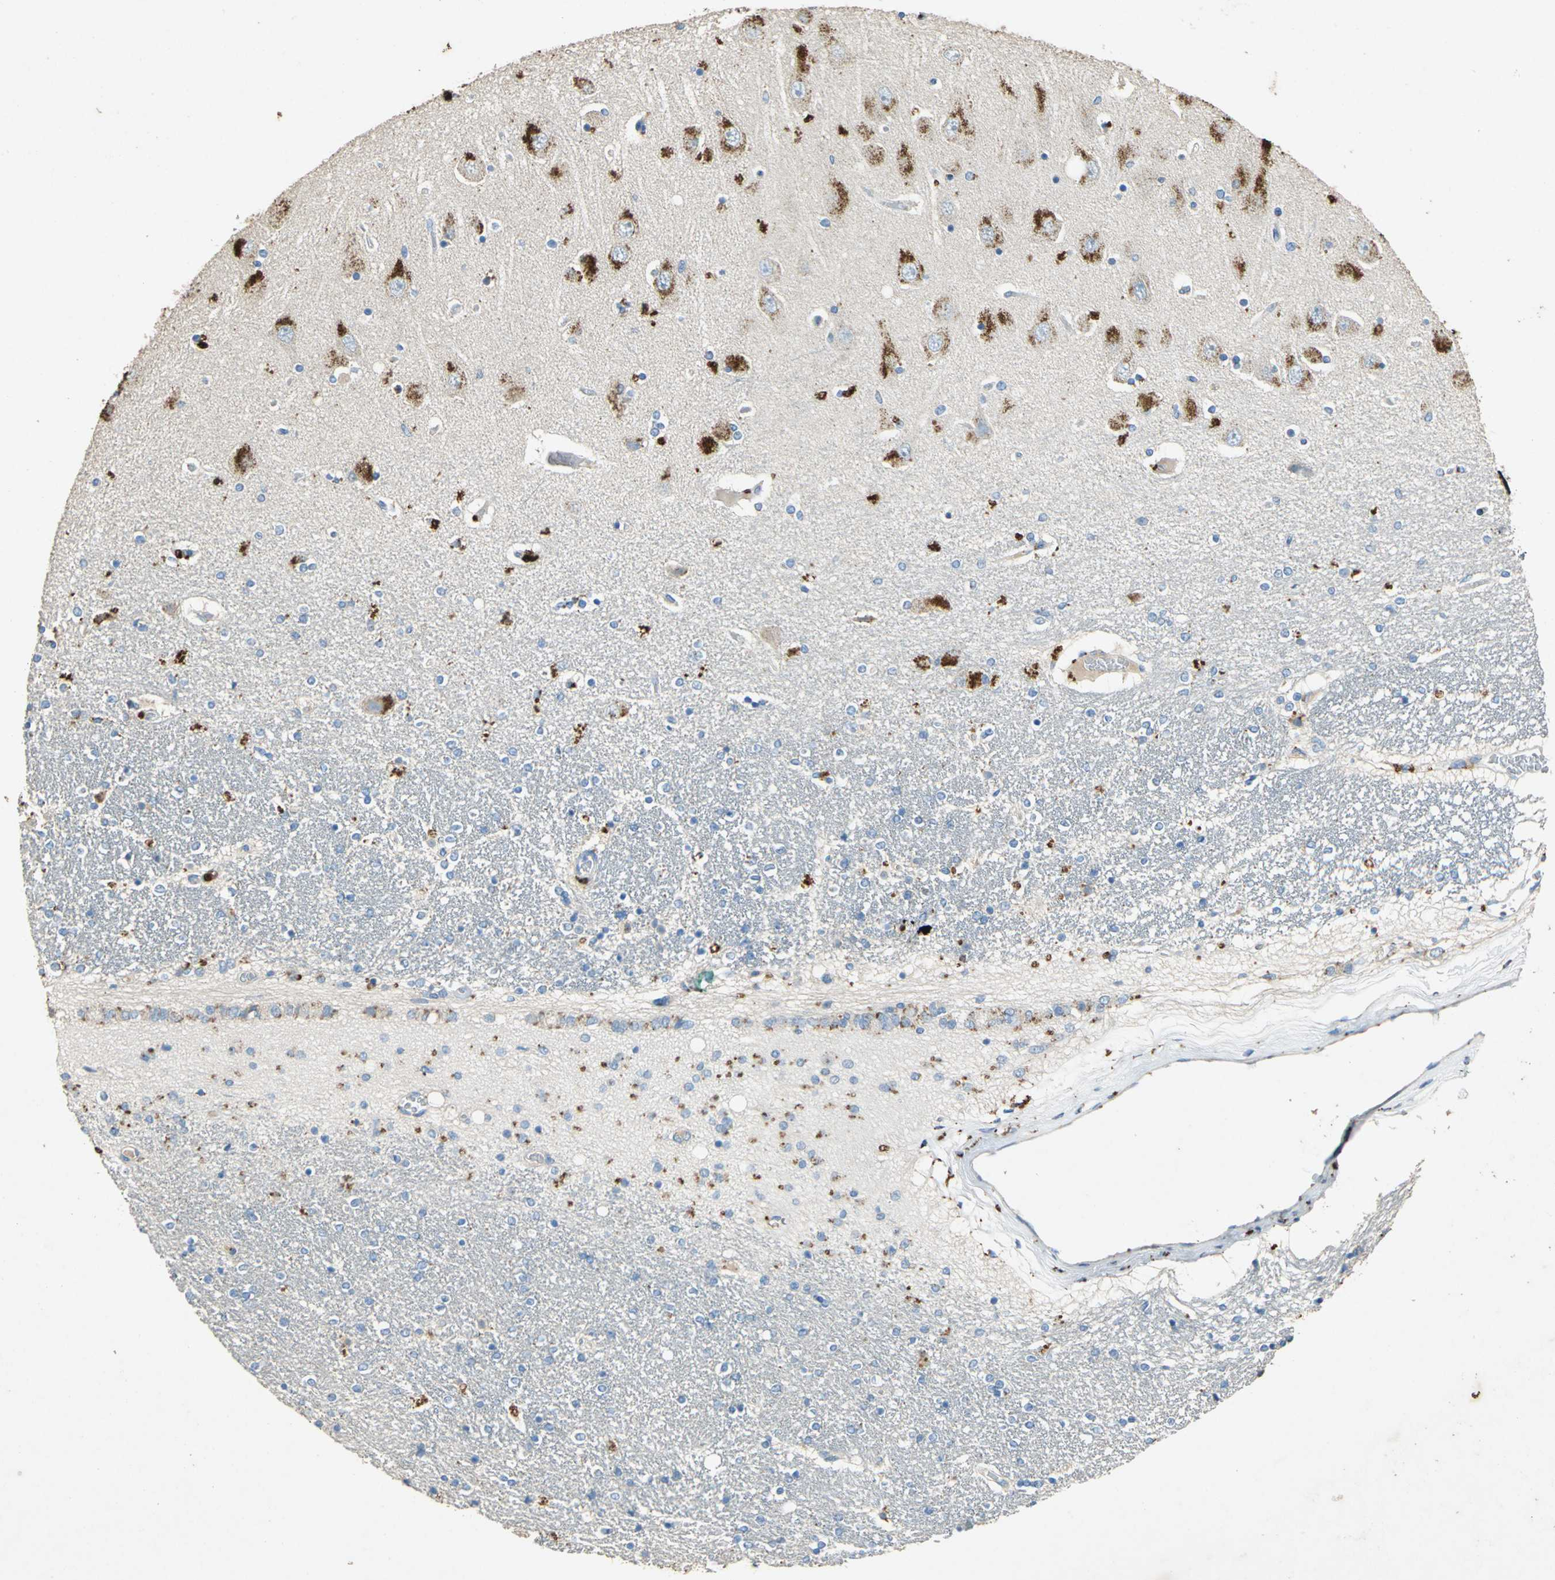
{"staining": {"intensity": "weak", "quantity": "25%-75%", "location": "cytoplasmic/membranous"}, "tissue": "hippocampus", "cell_type": "Glial cells", "image_type": "normal", "snomed": [{"axis": "morphology", "description": "Normal tissue, NOS"}, {"axis": "topography", "description": "Hippocampus"}], "caption": "IHC of benign hippocampus exhibits low levels of weak cytoplasmic/membranous staining in about 25%-75% of glial cells. (Stains: DAB (3,3'-diaminobenzidine) in brown, nuclei in blue, Microscopy: brightfield microscopy at high magnification).", "gene": "ADAMTS5", "patient": {"sex": "female", "age": 54}}